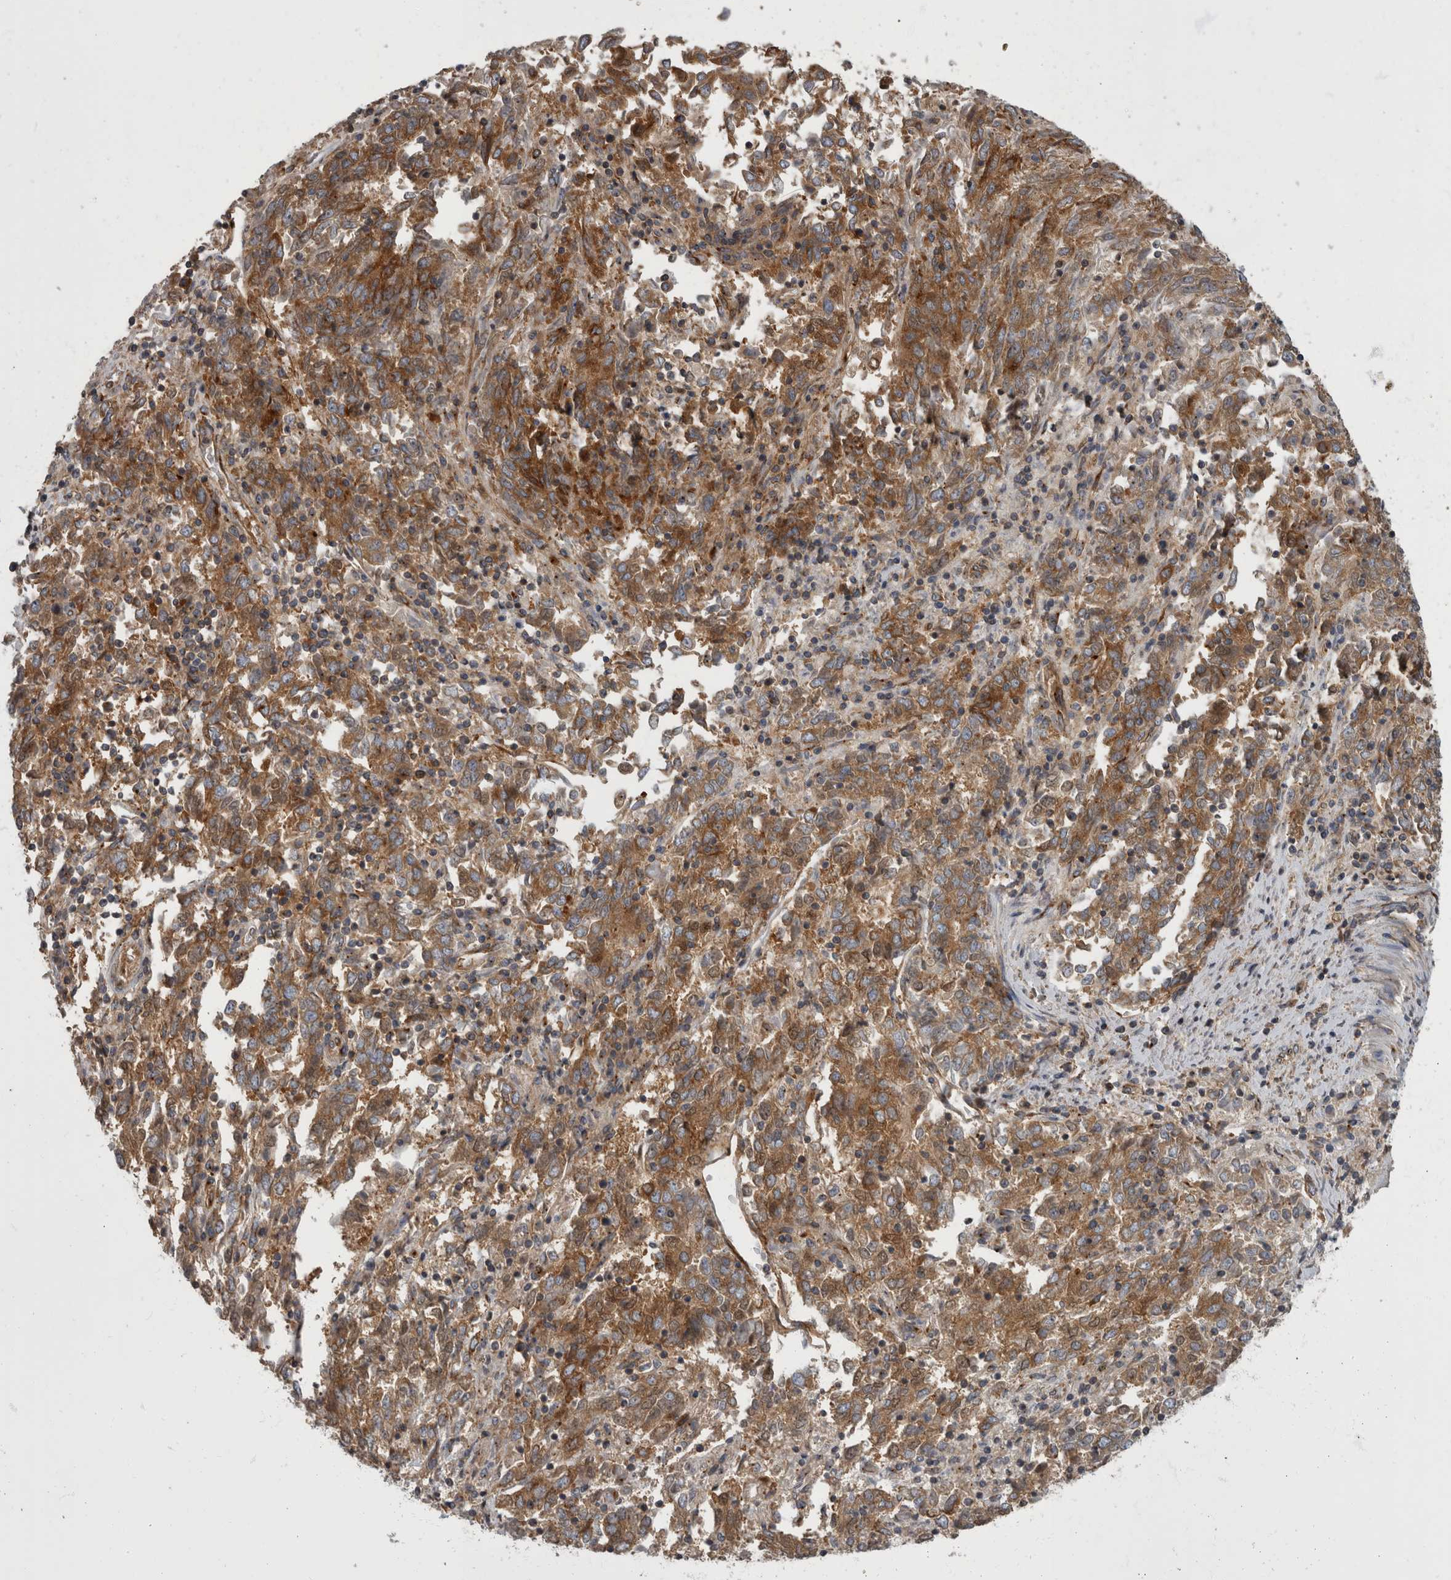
{"staining": {"intensity": "moderate", "quantity": ">75%", "location": "cytoplasmic/membranous"}, "tissue": "endometrial cancer", "cell_type": "Tumor cells", "image_type": "cancer", "snomed": [{"axis": "morphology", "description": "Adenocarcinoma, NOS"}, {"axis": "topography", "description": "Endometrium"}], "caption": "Brown immunohistochemical staining in endometrial cancer (adenocarcinoma) reveals moderate cytoplasmic/membranous expression in about >75% of tumor cells. (Stains: DAB in brown, nuclei in blue, Microscopy: brightfield microscopy at high magnification).", "gene": "HOOK3", "patient": {"sex": "female", "age": 80}}